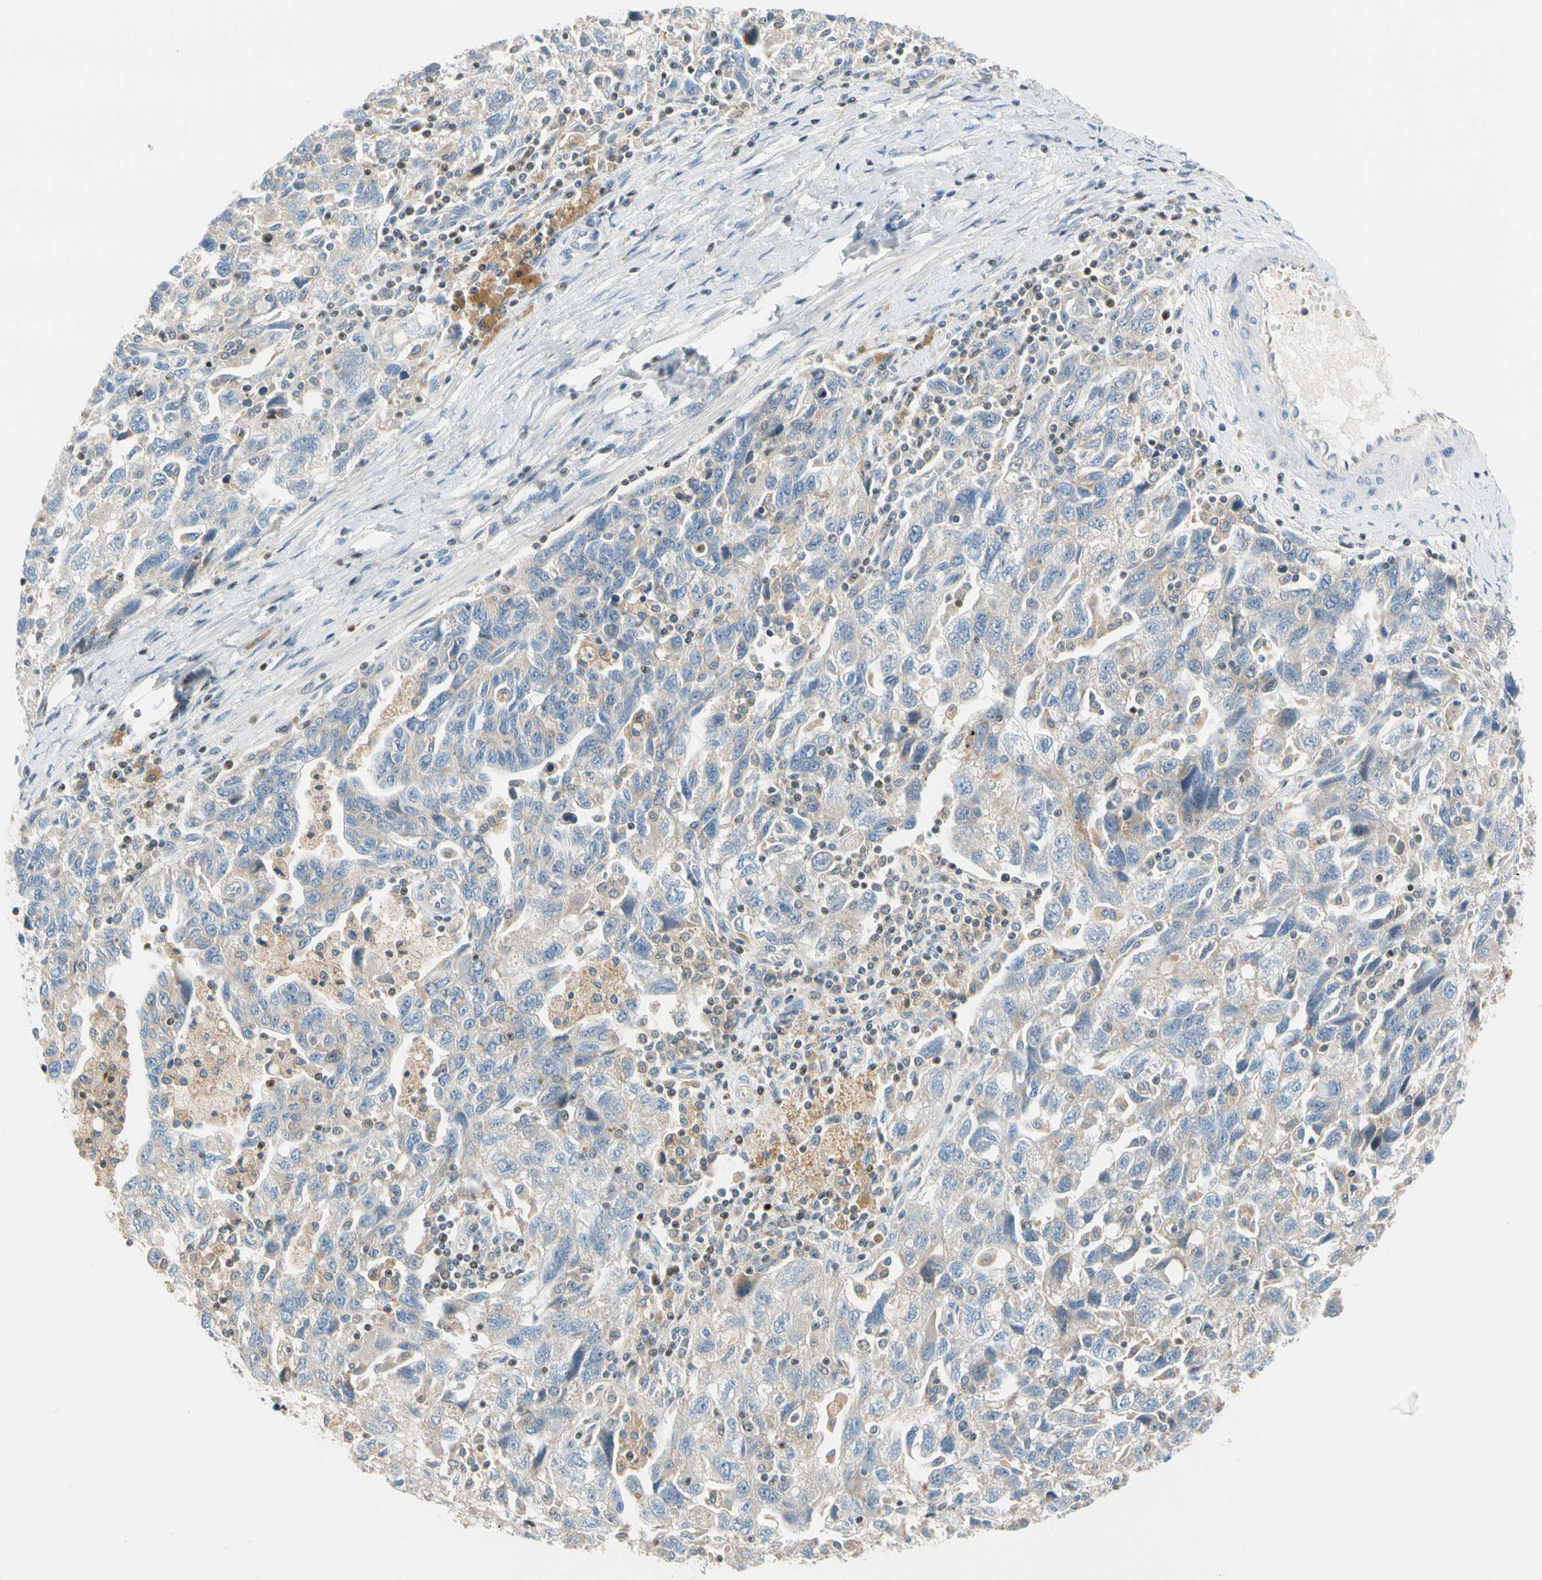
{"staining": {"intensity": "weak", "quantity": "<25%", "location": "cytoplasmic/membranous"}, "tissue": "ovarian cancer", "cell_type": "Tumor cells", "image_type": "cancer", "snomed": [{"axis": "morphology", "description": "Carcinoma, NOS"}, {"axis": "morphology", "description": "Cystadenocarcinoma, serous, NOS"}, {"axis": "topography", "description": "Ovary"}], "caption": "Immunohistochemistry (IHC) of ovarian cancer (serous cystadenocarcinoma) reveals no positivity in tumor cells. Brightfield microscopy of immunohistochemistry (IHC) stained with DAB (brown) and hematoxylin (blue), captured at high magnification.", "gene": "SP140", "patient": {"sex": "female", "age": 69}}